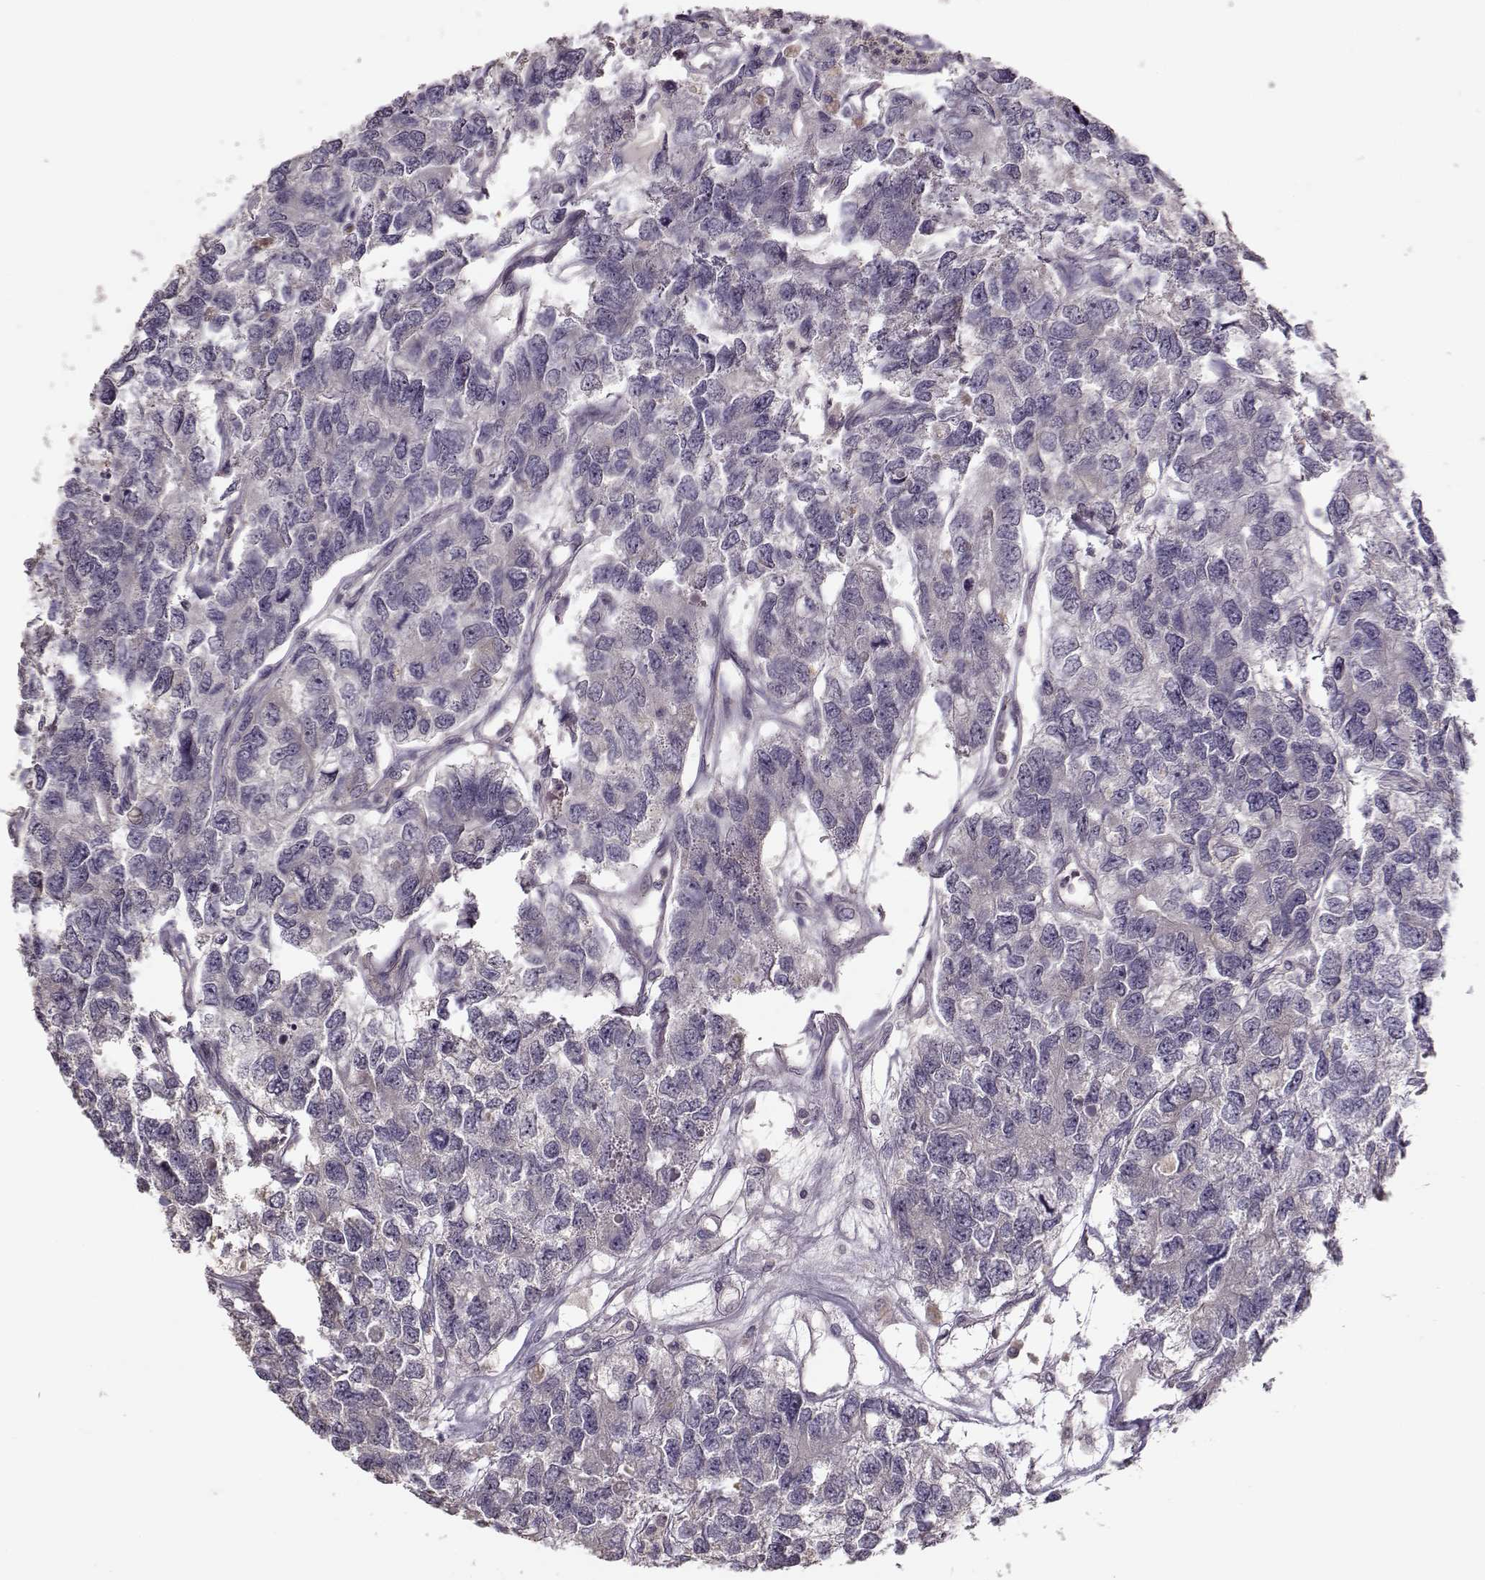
{"staining": {"intensity": "negative", "quantity": "none", "location": "none"}, "tissue": "testis cancer", "cell_type": "Tumor cells", "image_type": "cancer", "snomed": [{"axis": "morphology", "description": "Seminoma, NOS"}, {"axis": "topography", "description": "Testis"}], "caption": "A micrograph of seminoma (testis) stained for a protein exhibits no brown staining in tumor cells.", "gene": "UROC1", "patient": {"sex": "male", "age": 52}}